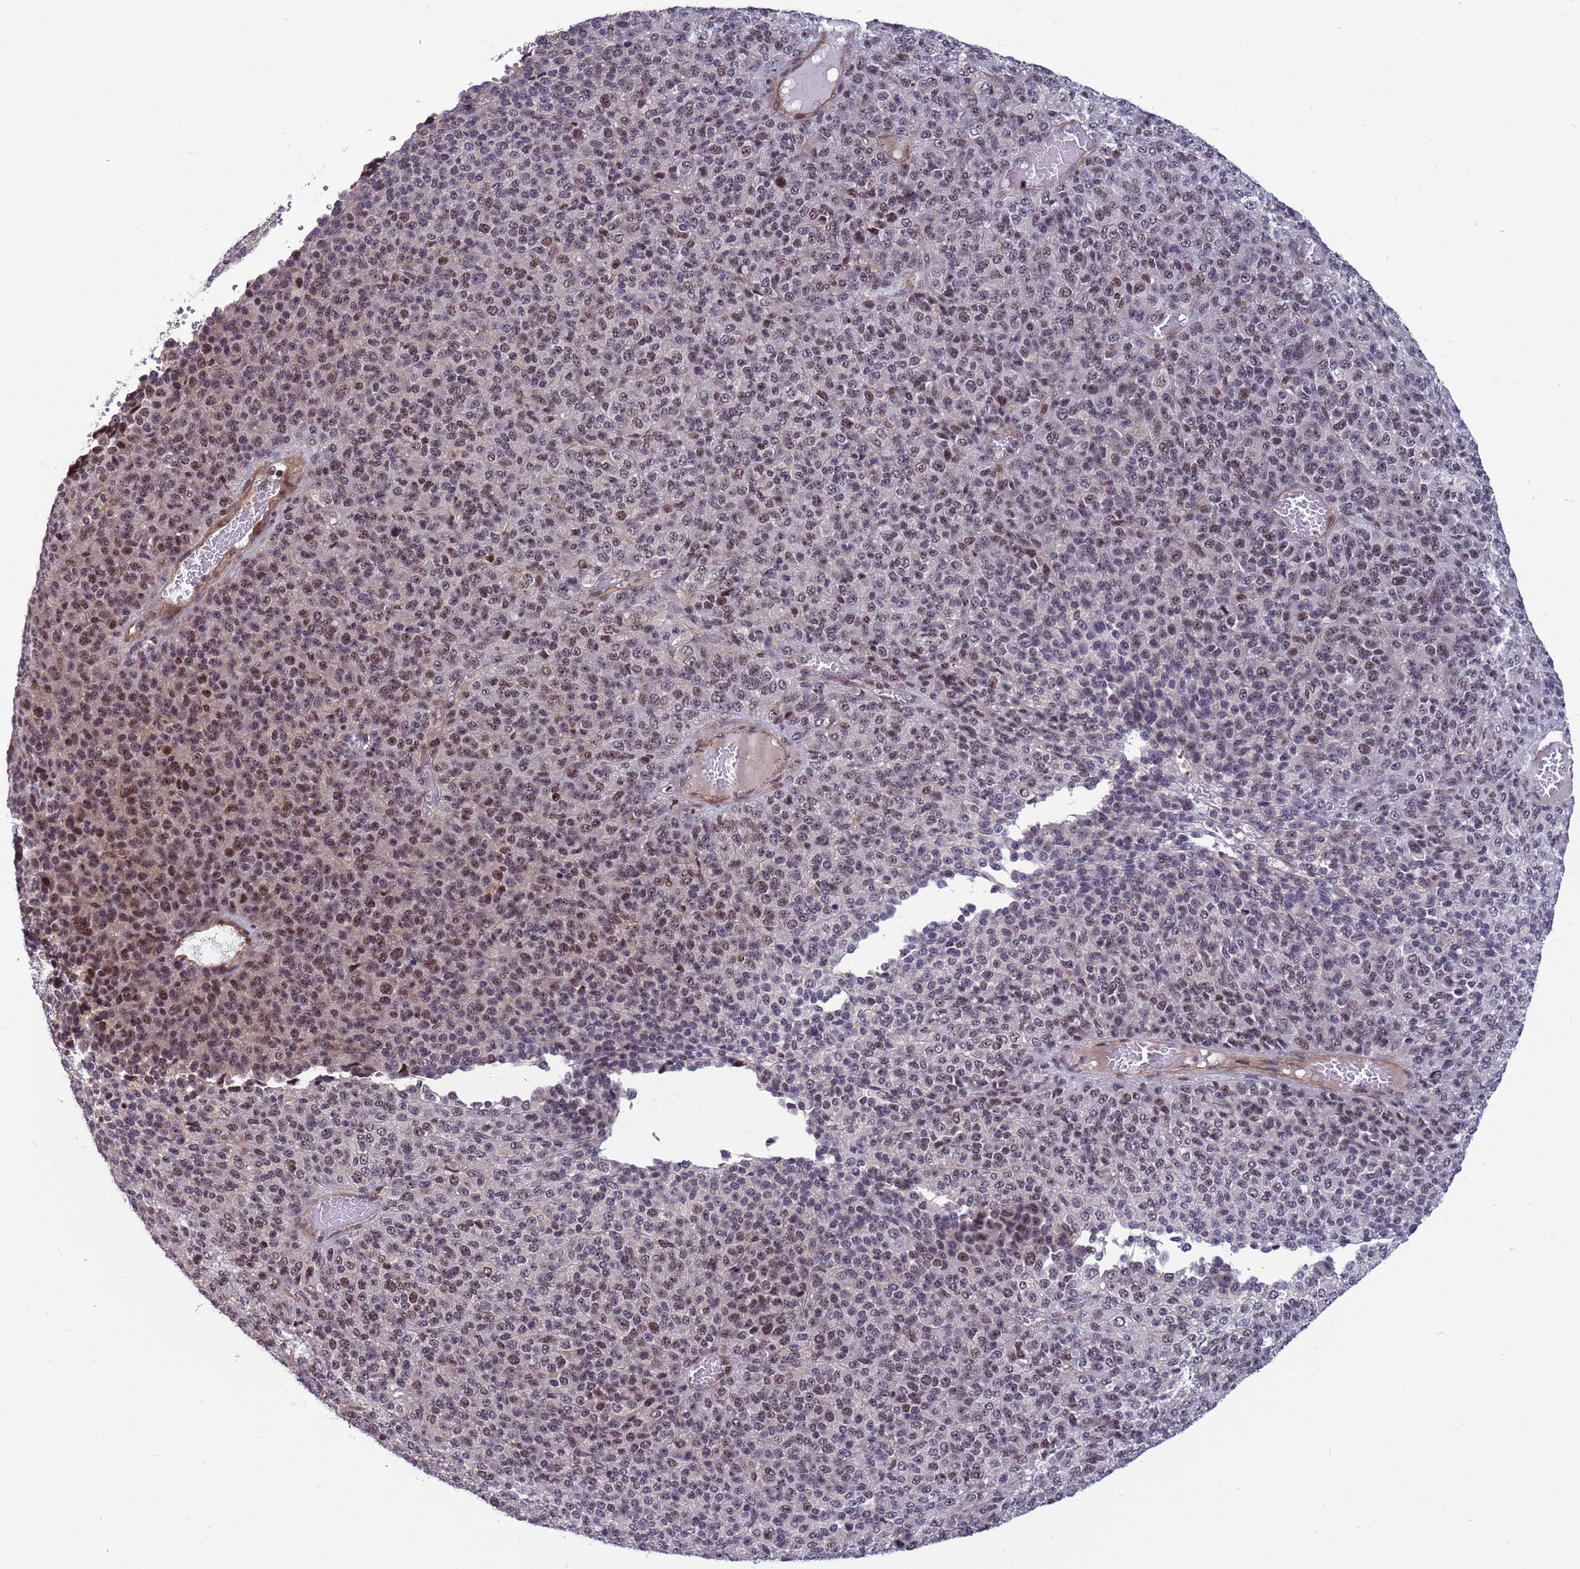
{"staining": {"intensity": "moderate", "quantity": "25%-75%", "location": "nuclear"}, "tissue": "melanoma", "cell_type": "Tumor cells", "image_type": "cancer", "snomed": [{"axis": "morphology", "description": "Malignant melanoma, Metastatic site"}, {"axis": "topography", "description": "Brain"}], "caption": "Immunohistochemical staining of melanoma shows moderate nuclear protein staining in about 25%-75% of tumor cells.", "gene": "NSL1", "patient": {"sex": "female", "age": 56}}